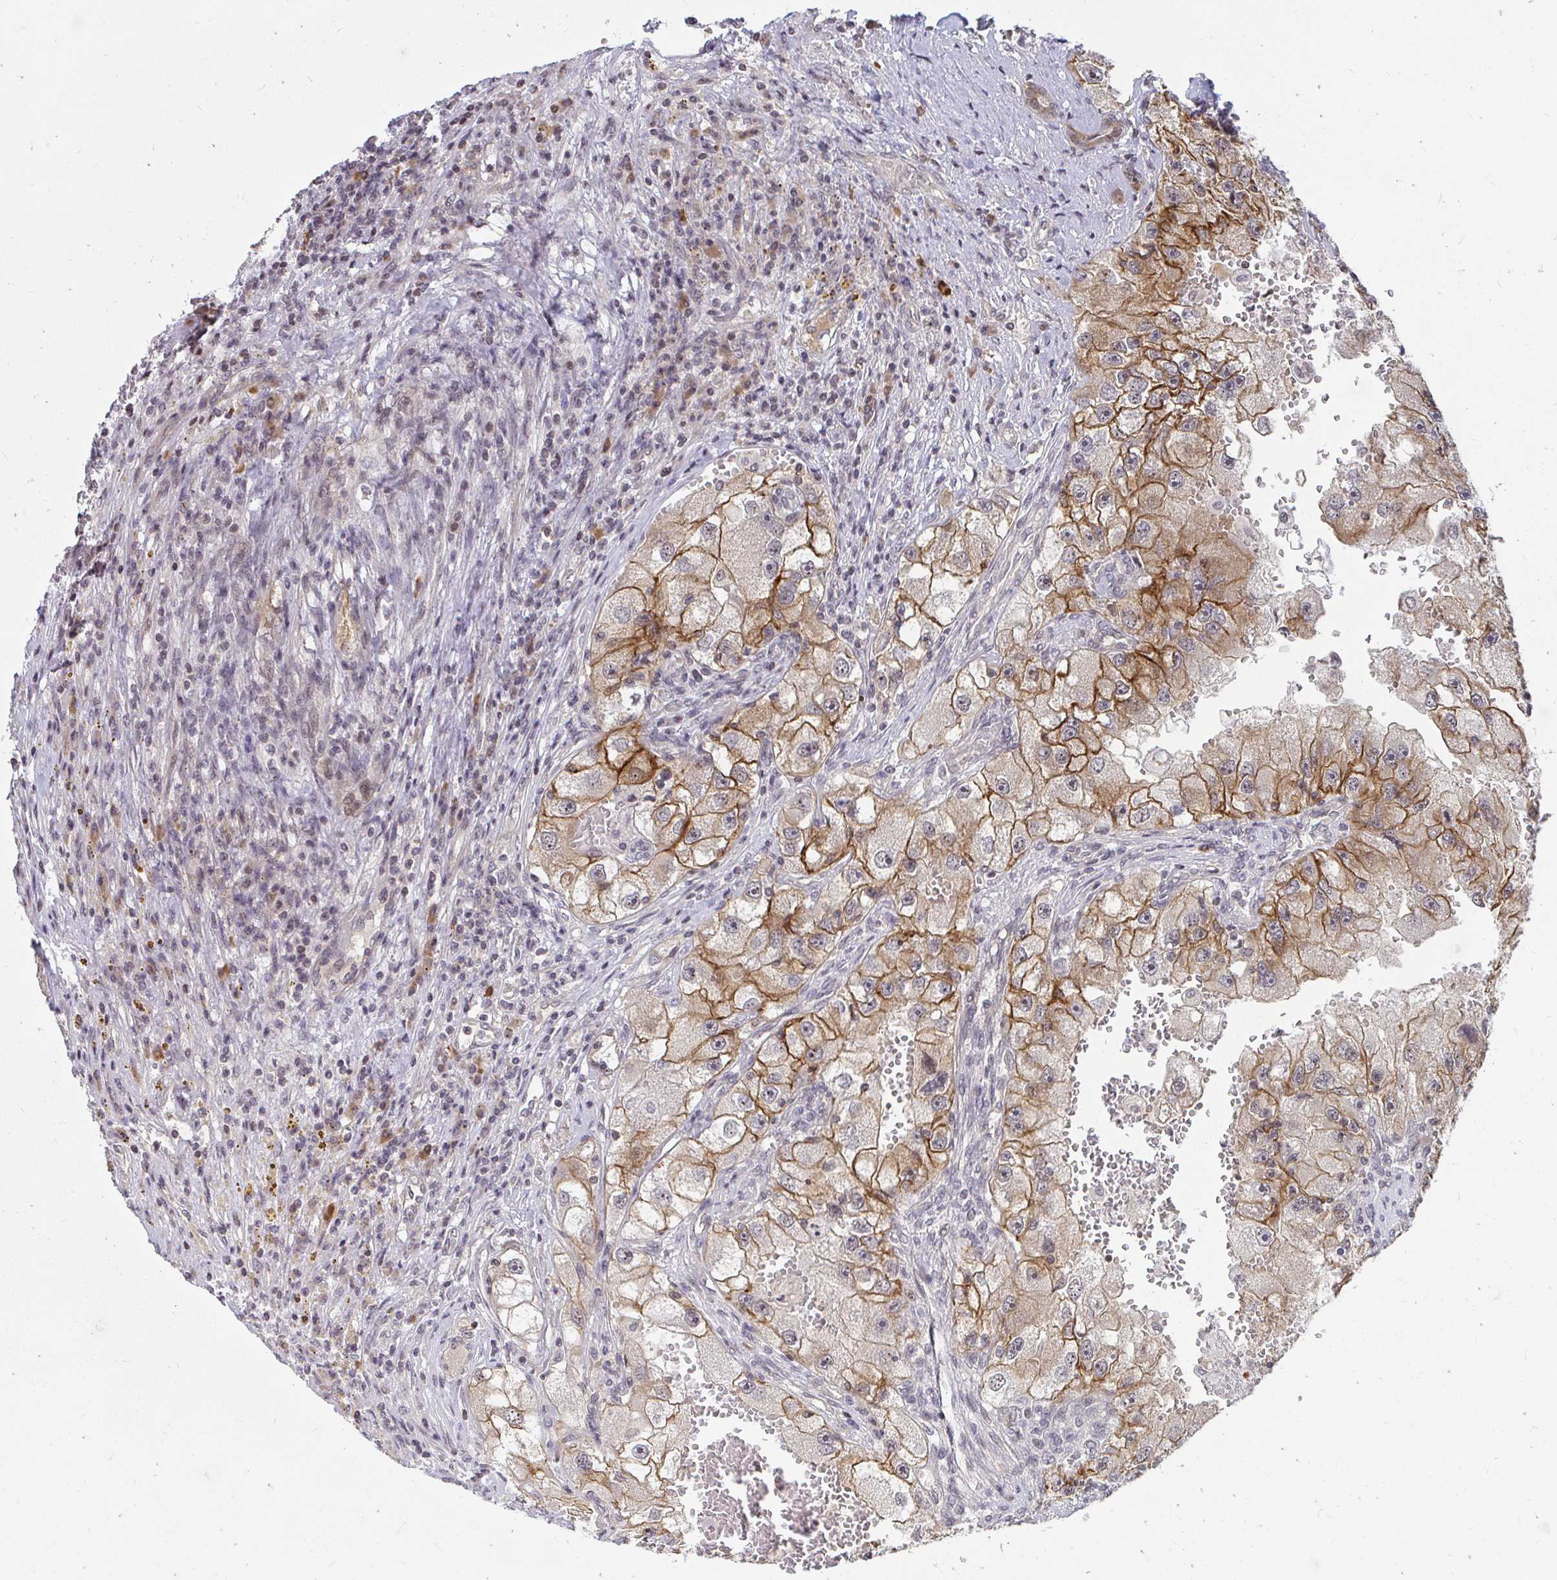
{"staining": {"intensity": "moderate", "quantity": ">75%", "location": "cytoplasmic/membranous"}, "tissue": "renal cancer", "cell_type": "Tumor cells", "image_type": "cancer", "snomed": [{"axis": "morphology", "description": "Adenocarcinoma, NOS"}, {"axis": "topography", "description": "Kidney"}], "caption": "Tumor cells display medium levels of moderate cytoplasmic/membranous staining in about >75% of cells in human renal cancer. (DAB = brown stain, brightfield microscopy at high magnification).", "gene": "ANK3", "patient": {"sex": "male", "age": 63}}